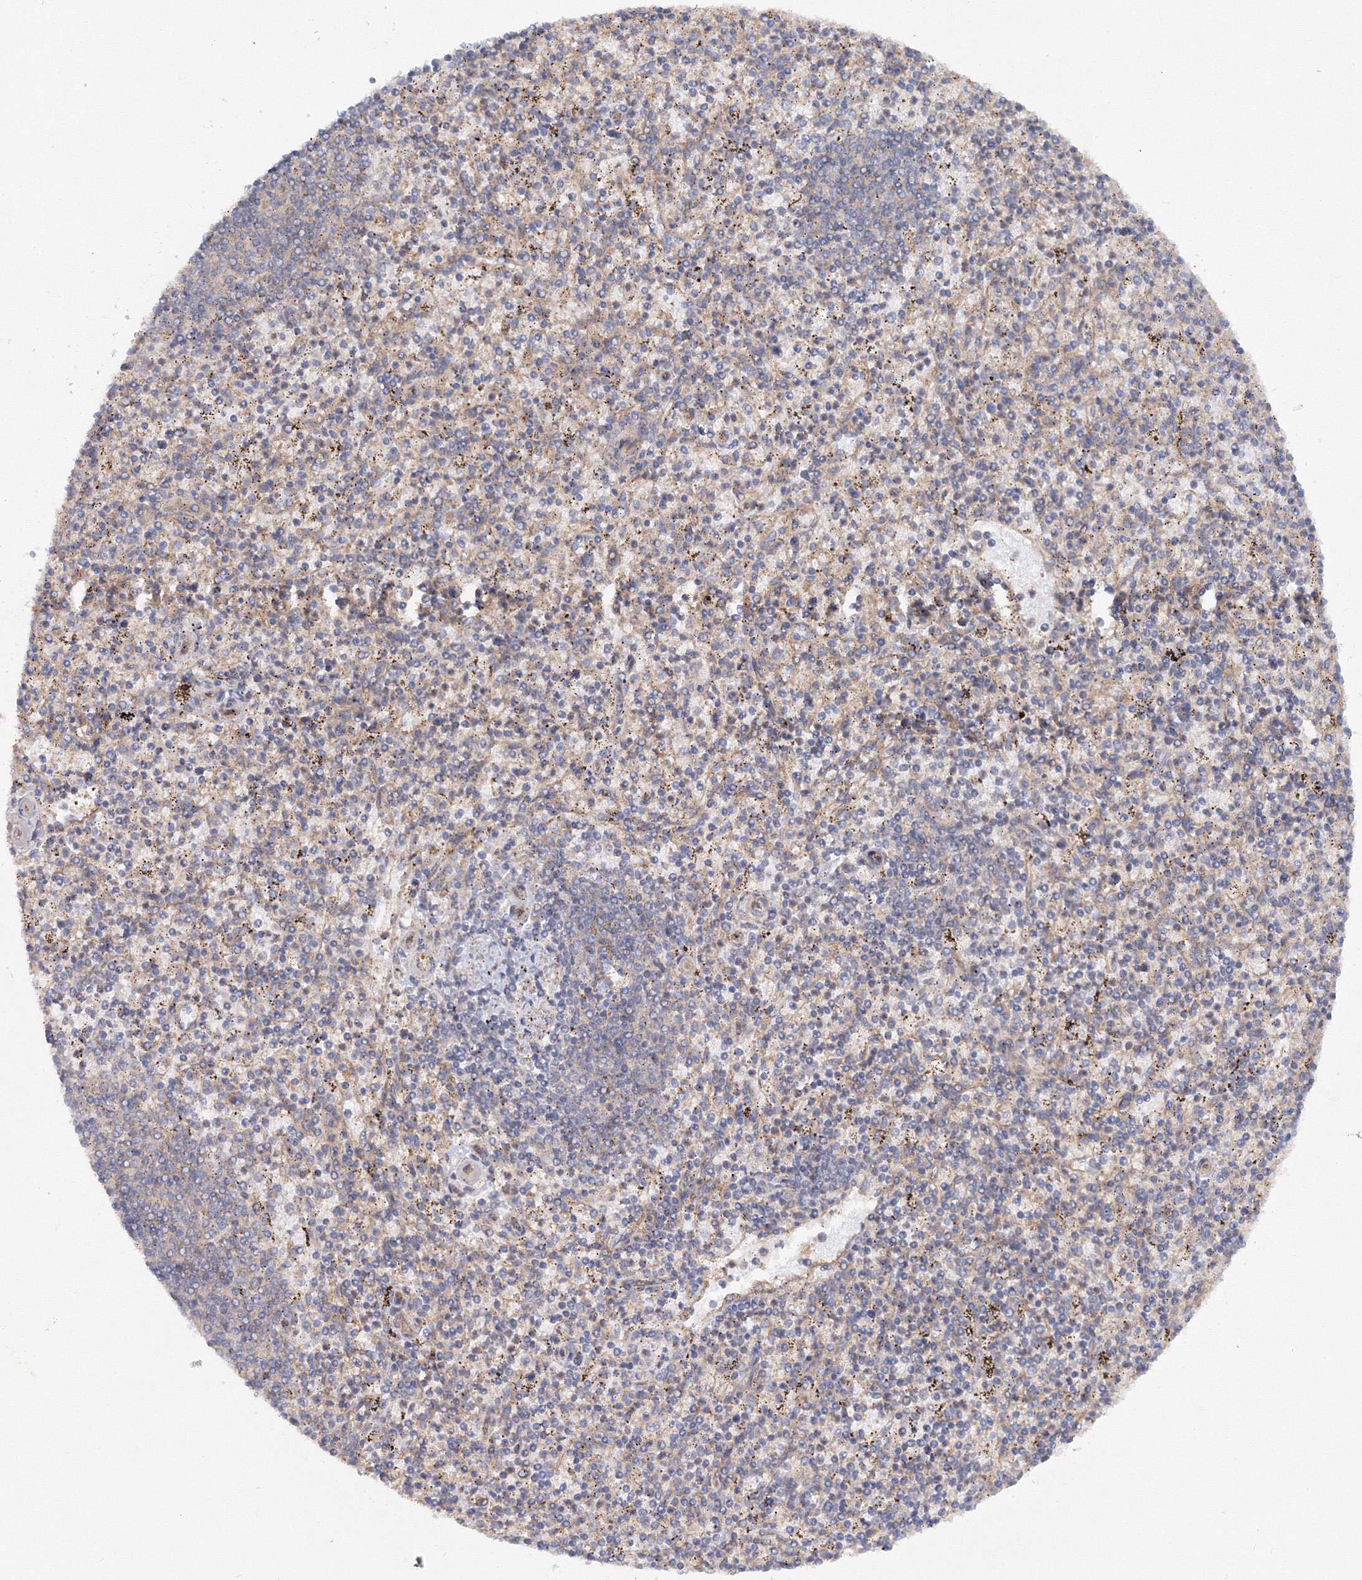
{"staining": {"intensity": "negative", "quantity": "none", "location": "none"}, "tissue": "spleen", "cell_type": "Cells in red pulp", "image_type": "normal", "snomed": [{"axis": "morphology", "description": "Normal tissue, NOS"}, {"axis": "topography", "description": "Spleen"}], "caption": "Immunohistochemical staining of normal spleen displays no significant expression in cells in red pulp. (DAB (3,3'-diaminobenzidine) immunohistochemistry with hematoxylin counter stain).", "gene": "EXOC1", "patient": {"sex": "male", "age": 72}}